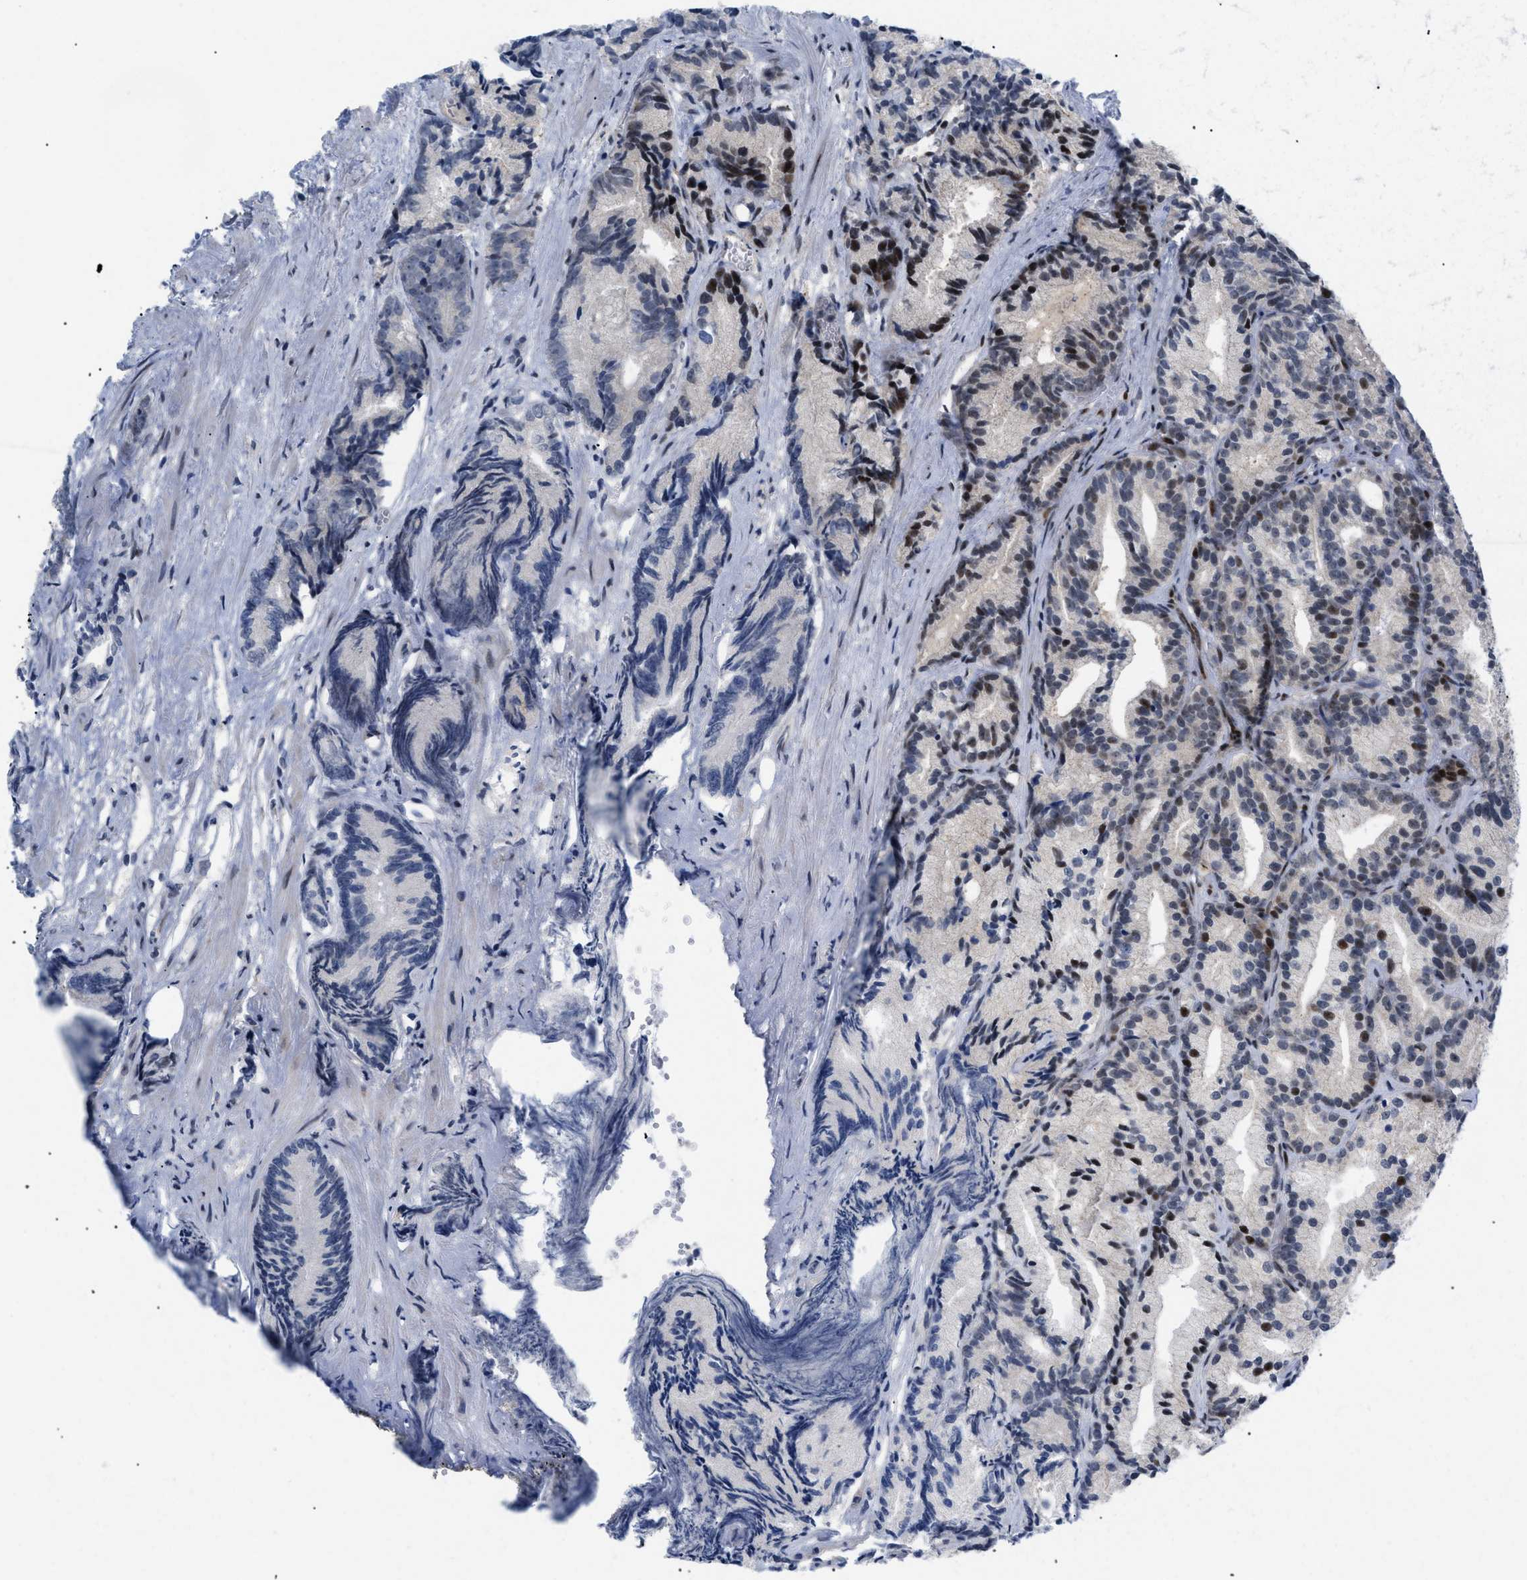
{"staining": {"intensity": "strong", "quantity": "<25%", "location": "nuclear"}, "tissue": "prostate cancer", "cell_type": "Tumor cells", "image_type": "cancer", "snomed": [{"axis": "morphology", "description": "Adenocarcinoma, Low grade"}, {"axis": "topography", "description": "Prostate"}], "caption": "A high-resolution photomicrograph shows IHC staining of prostate low-grade adenocarcinoma, which exhibits strong nuclear staining in about <25% of tumor cells.", "gene": "MED1", "patient": {"sex": "male", "age": 89}}